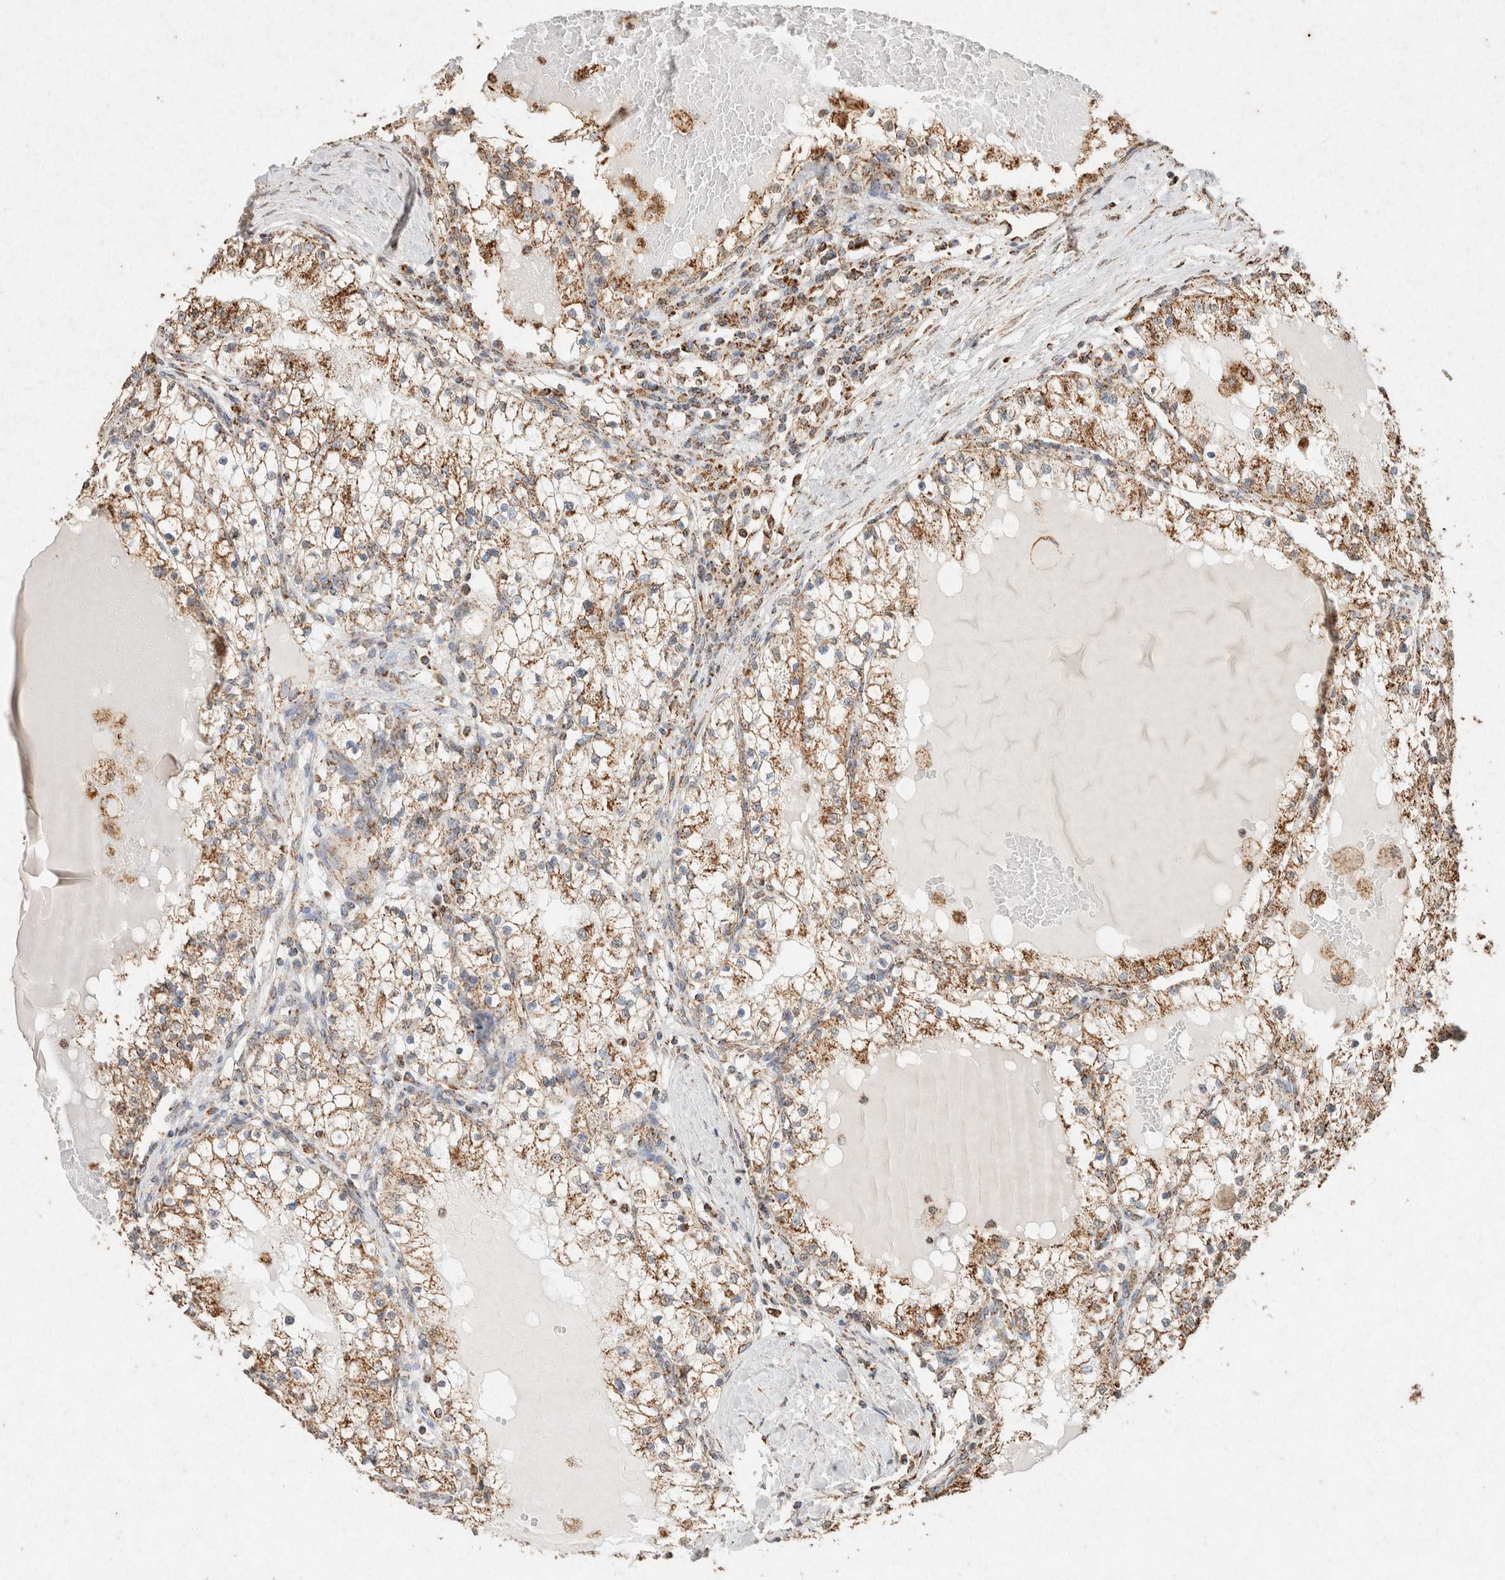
{"staining": {"intensity": "moderate", "quantity": ">75%", "location": "cytoplasmic/membranous"}, "tissue": "renal cancer", "cell_type": "Tumor cells", "image_type": "cancer", "snomed": [{"axis": "morphology", "description": "Adenocarcinoma, NOS"}, {"axis": "topography", "description": "Kidney"}], "caption": "Adenocarcinoma (renal) stained for a protein (brown) demonstrates moderate cytoplasmic/membranous positive positivity in about >75% of tumor cells.", "gene": "SDC2", "patient": {"sex": "male", "age": 68}}